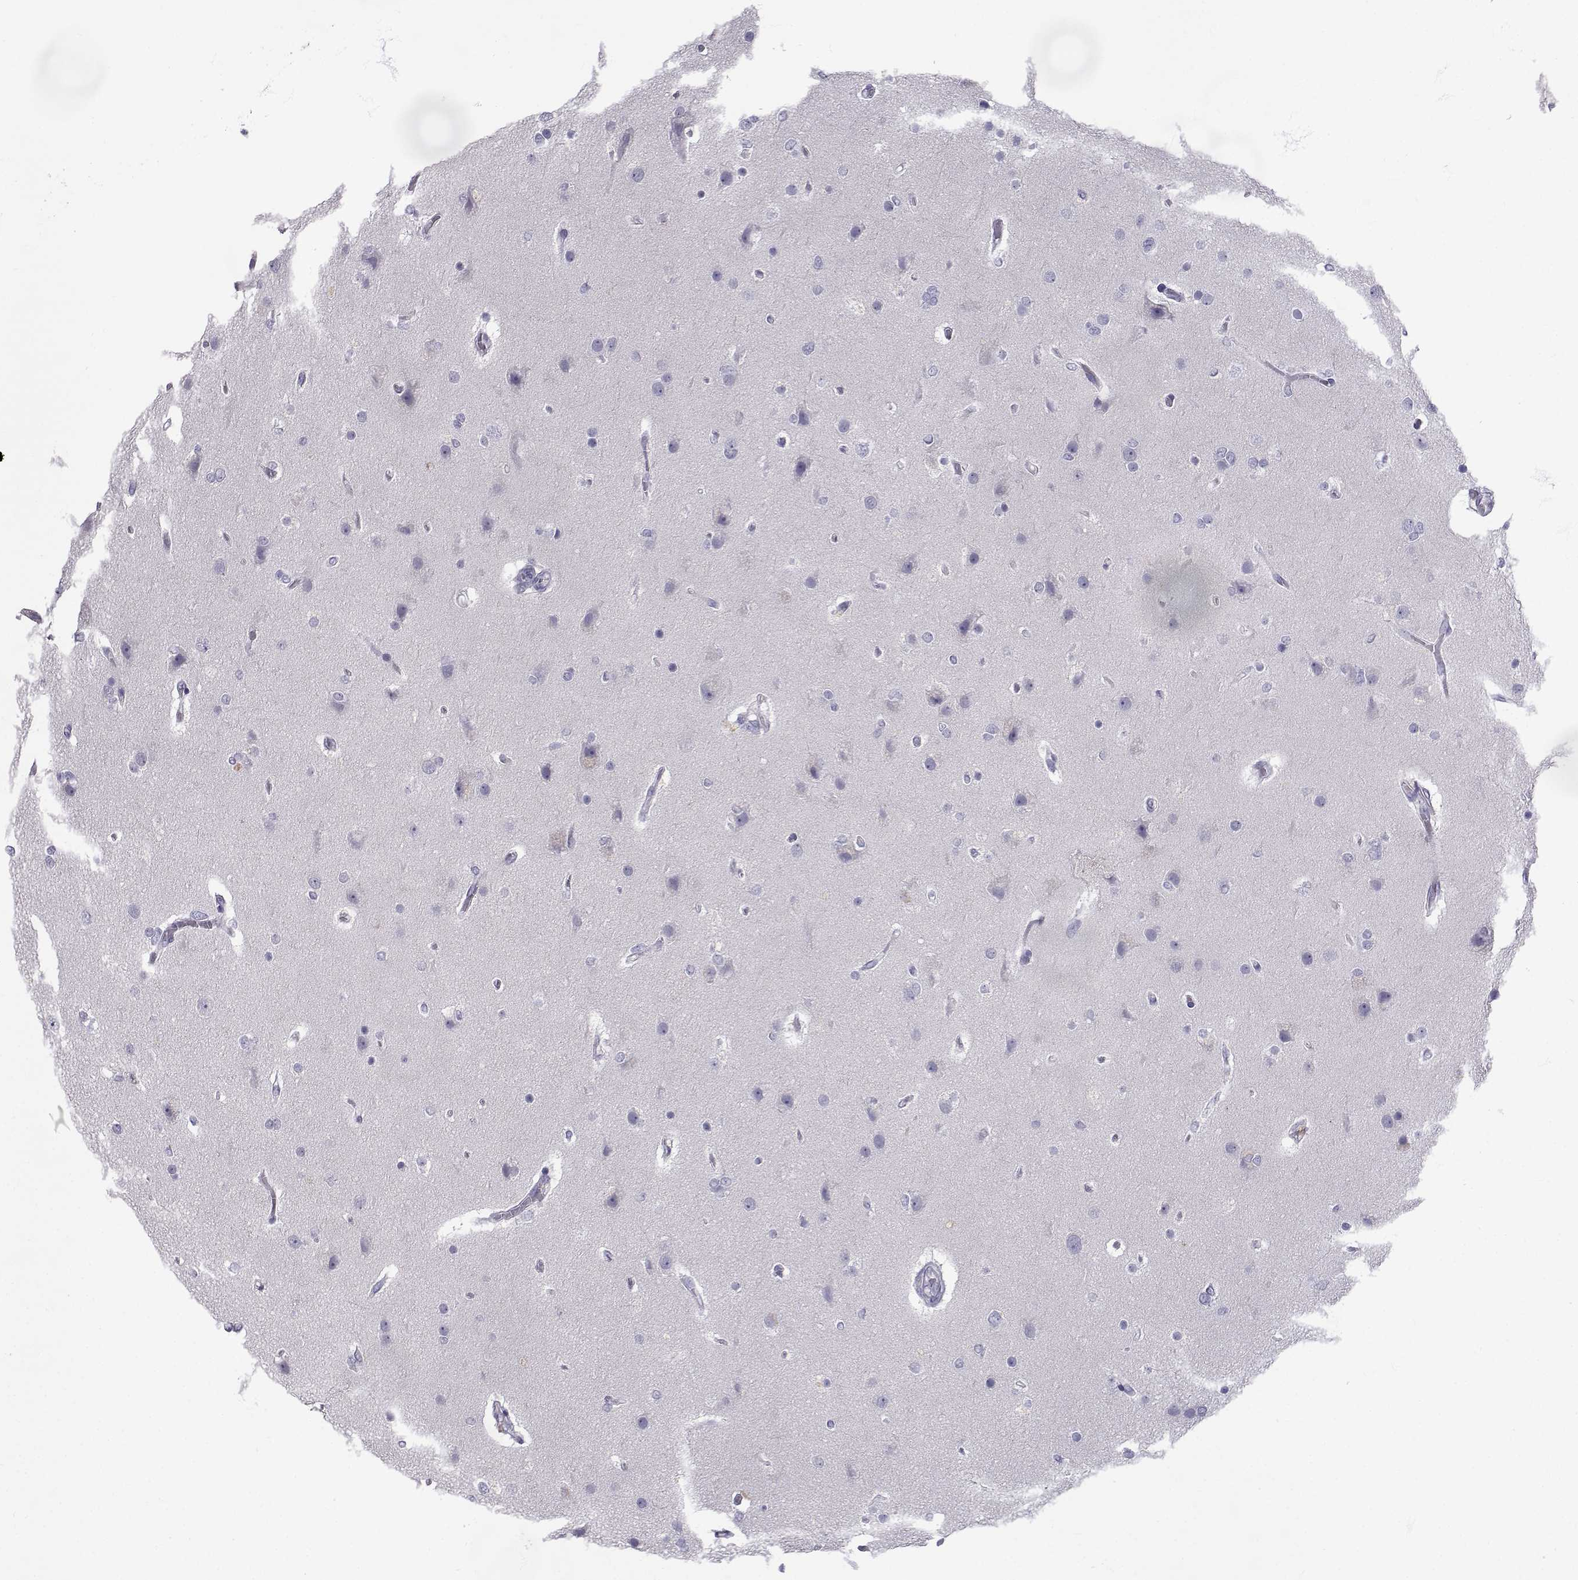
{"staining": {"intensity": "negative", "quantity": "none", "location": "none"}, "tissue": "glioma", "cell_type": "Tumor cells", "image_type": "cancer", "snomed": [{"axis": "morphology", "description": "Glioma, malignant, High grade"}, {"axis": "topography", "description": "Brain"}], "caption": "The IHC histopathology image has no significant staining in tumor cells of malignant glioma (high-grade) tissue.", "gene": "SLC6A3", "patient": {"sex": "female", "age": 61}}